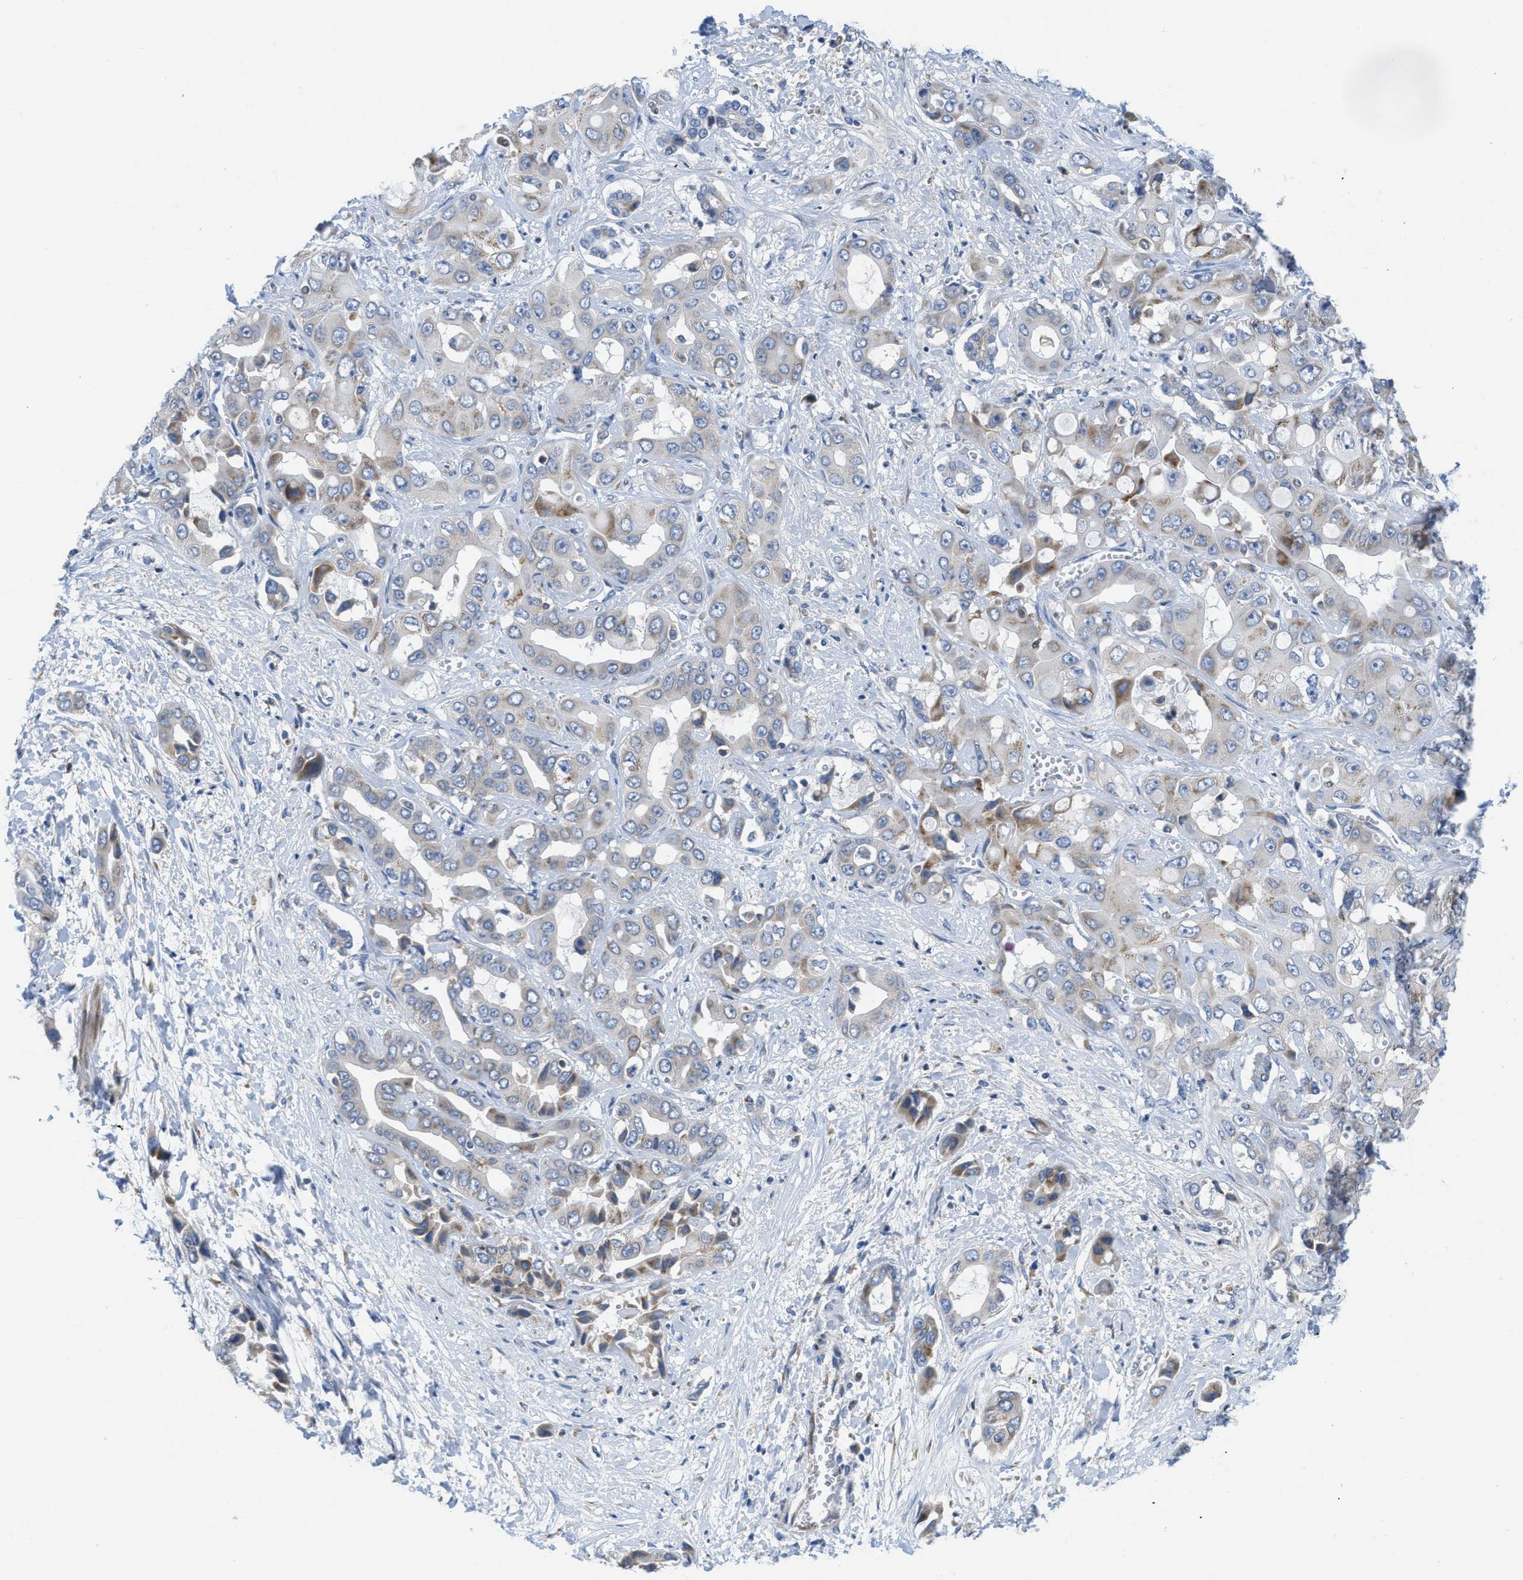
{"staining": {"intensity": "weak", "quantity": "25%-75%", "location": "cytoplasmic/membranous"}, "tissue": "liver cancer", "cell_type": "Tumor cells", "image_type": "cancer", "snomed": [{"axis": "morphology", "description": "Cholangiocarcinoma"}, {"axis": "topography", "description": "Liver"}], "caption": "A brown stain labels weak cytoplasmic/membranous expression of a protein in cholangiocarcinoma (liver) tumor cells. (DAB IHC with brightfield microscopy, high magnification).", "gene": "PTDSS1", "patient": {"sex": "female", "age": 52}}